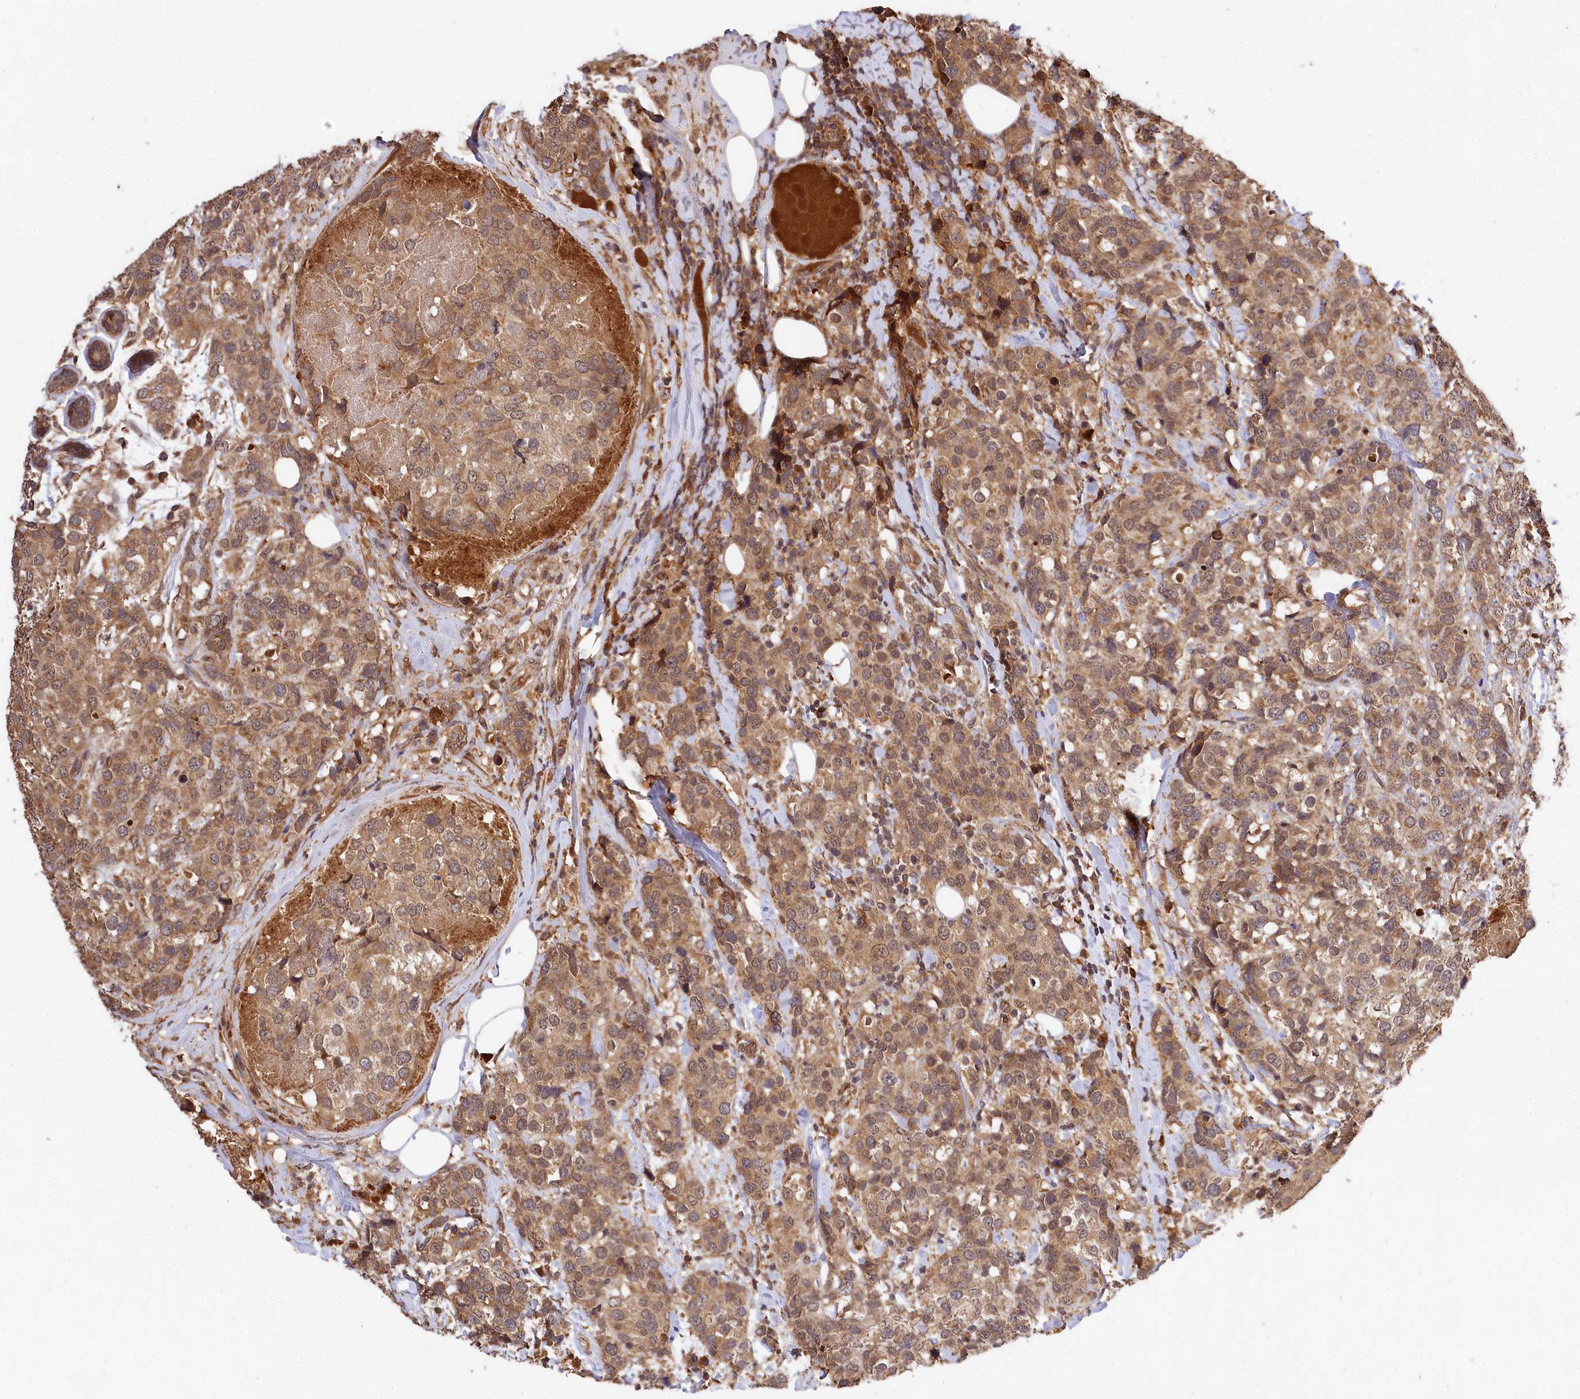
{"staining": {"intensity": "moderate", "quantity": ">75%", "location": "cytoplasmic/membranous"}, "tissue": "breast cancer", "cell_type": "Tumor cells", "image_type": "cancer", "snomed": [{"axis": "morphology", "description": "Lobular carcinoma"}, {"axis": "topography", "description": "Breast"}], "caption": "Human breast cancer stained with a protein marker demonstrates moderate staining in tumor cells.", "gene": "MCF2L2", "patient": {"sex": "female", "age": 59}}